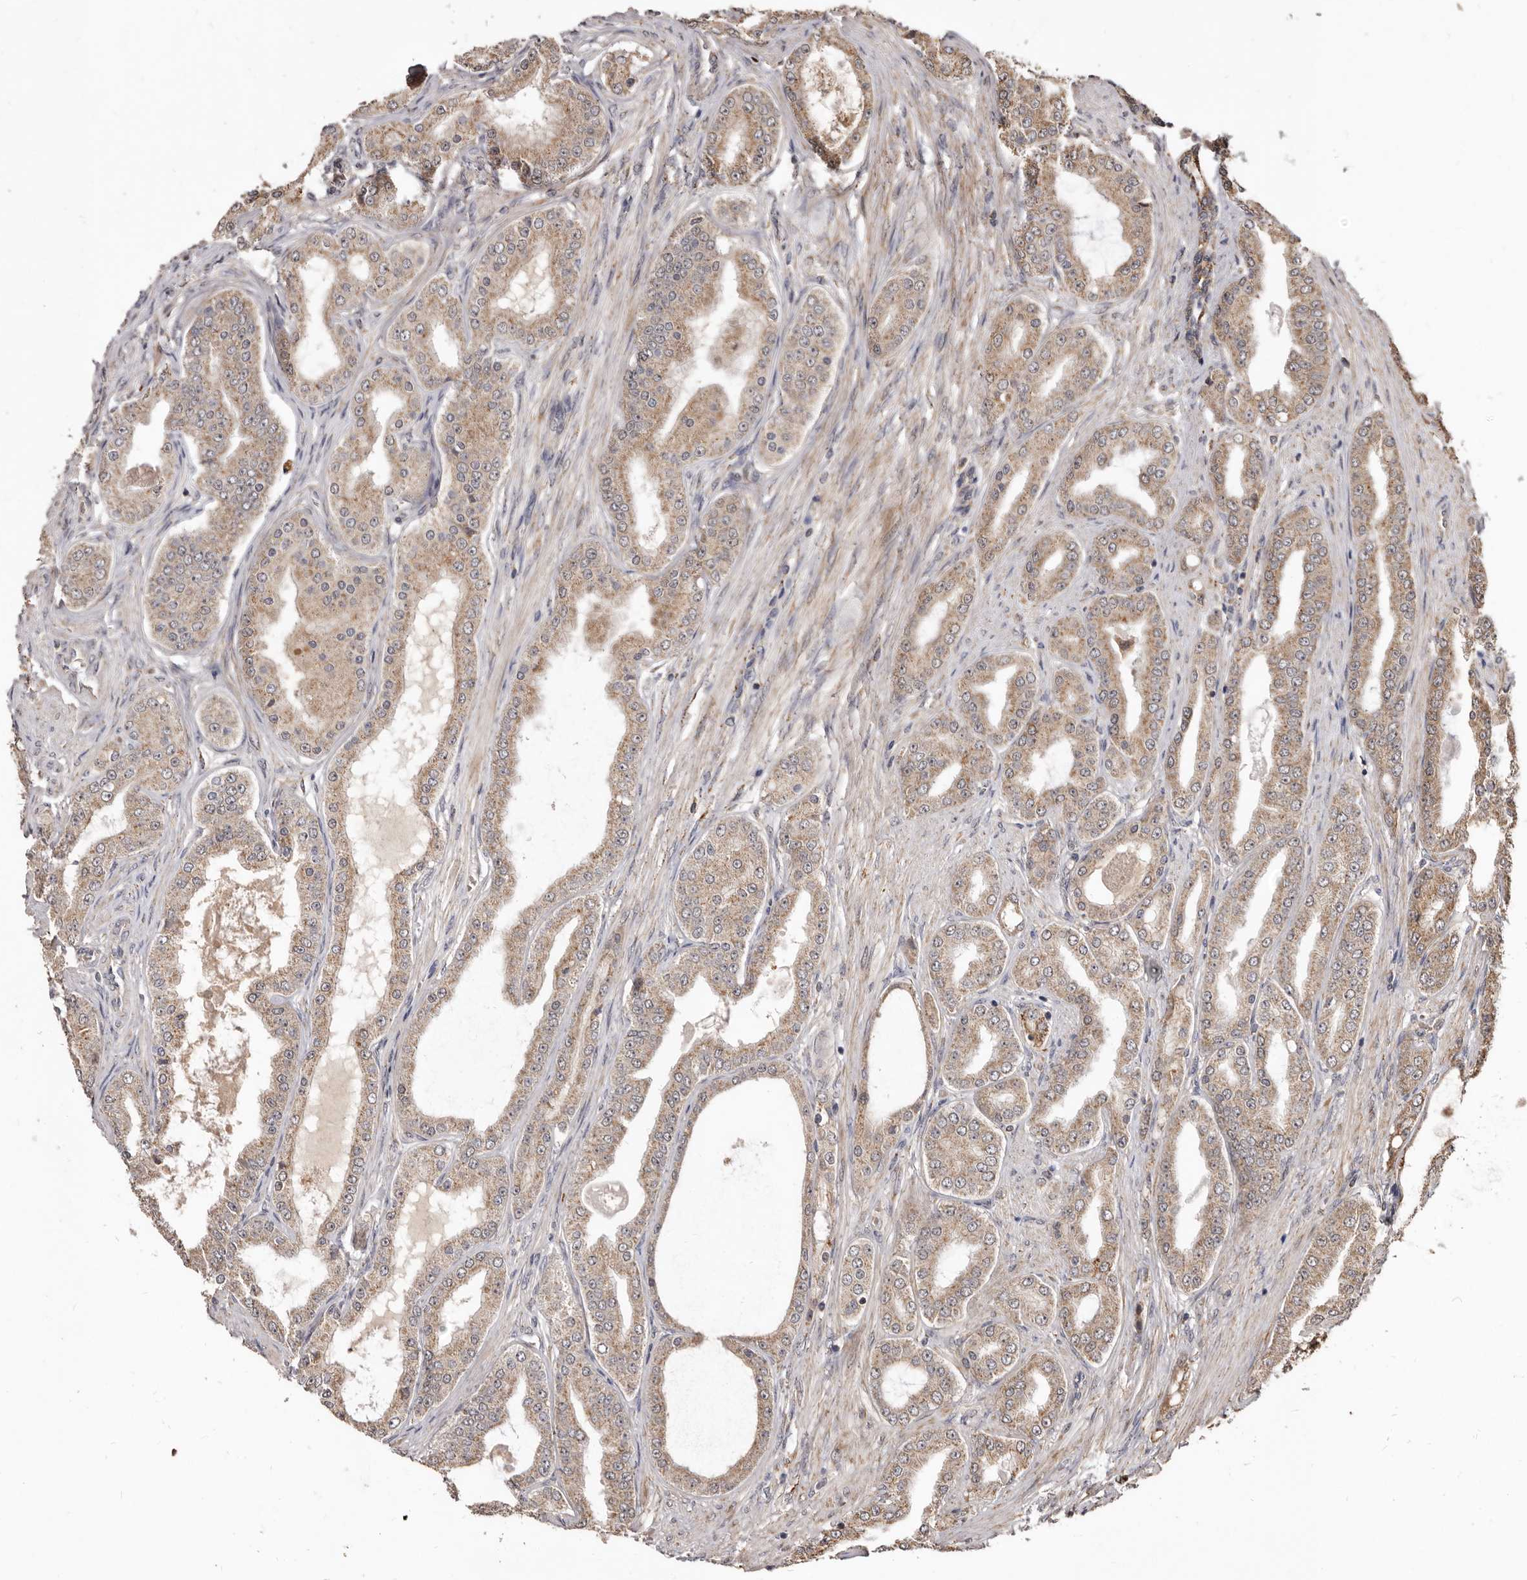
{"staining": {"intensity": "weak", "quantity": ">75%", "location": "cytoplasmic/membranous"}, "tissue": "prostate cancer", "cell_type": "Tumor cells", "image_type": "cancer", "snomed": [{"axis": "morphology", "description": "Adenocarcinoma, High grade"}, {"axis": "topography", "description": "Prostate"}], "caption": "Brown immunohistochemical staining in prostate cancer displays weak cytoplasmic/membranous expression in approximately >75% of tumor cells.", "gene": "AKAP7", "patient": {"sex": "male", "age": 60}}